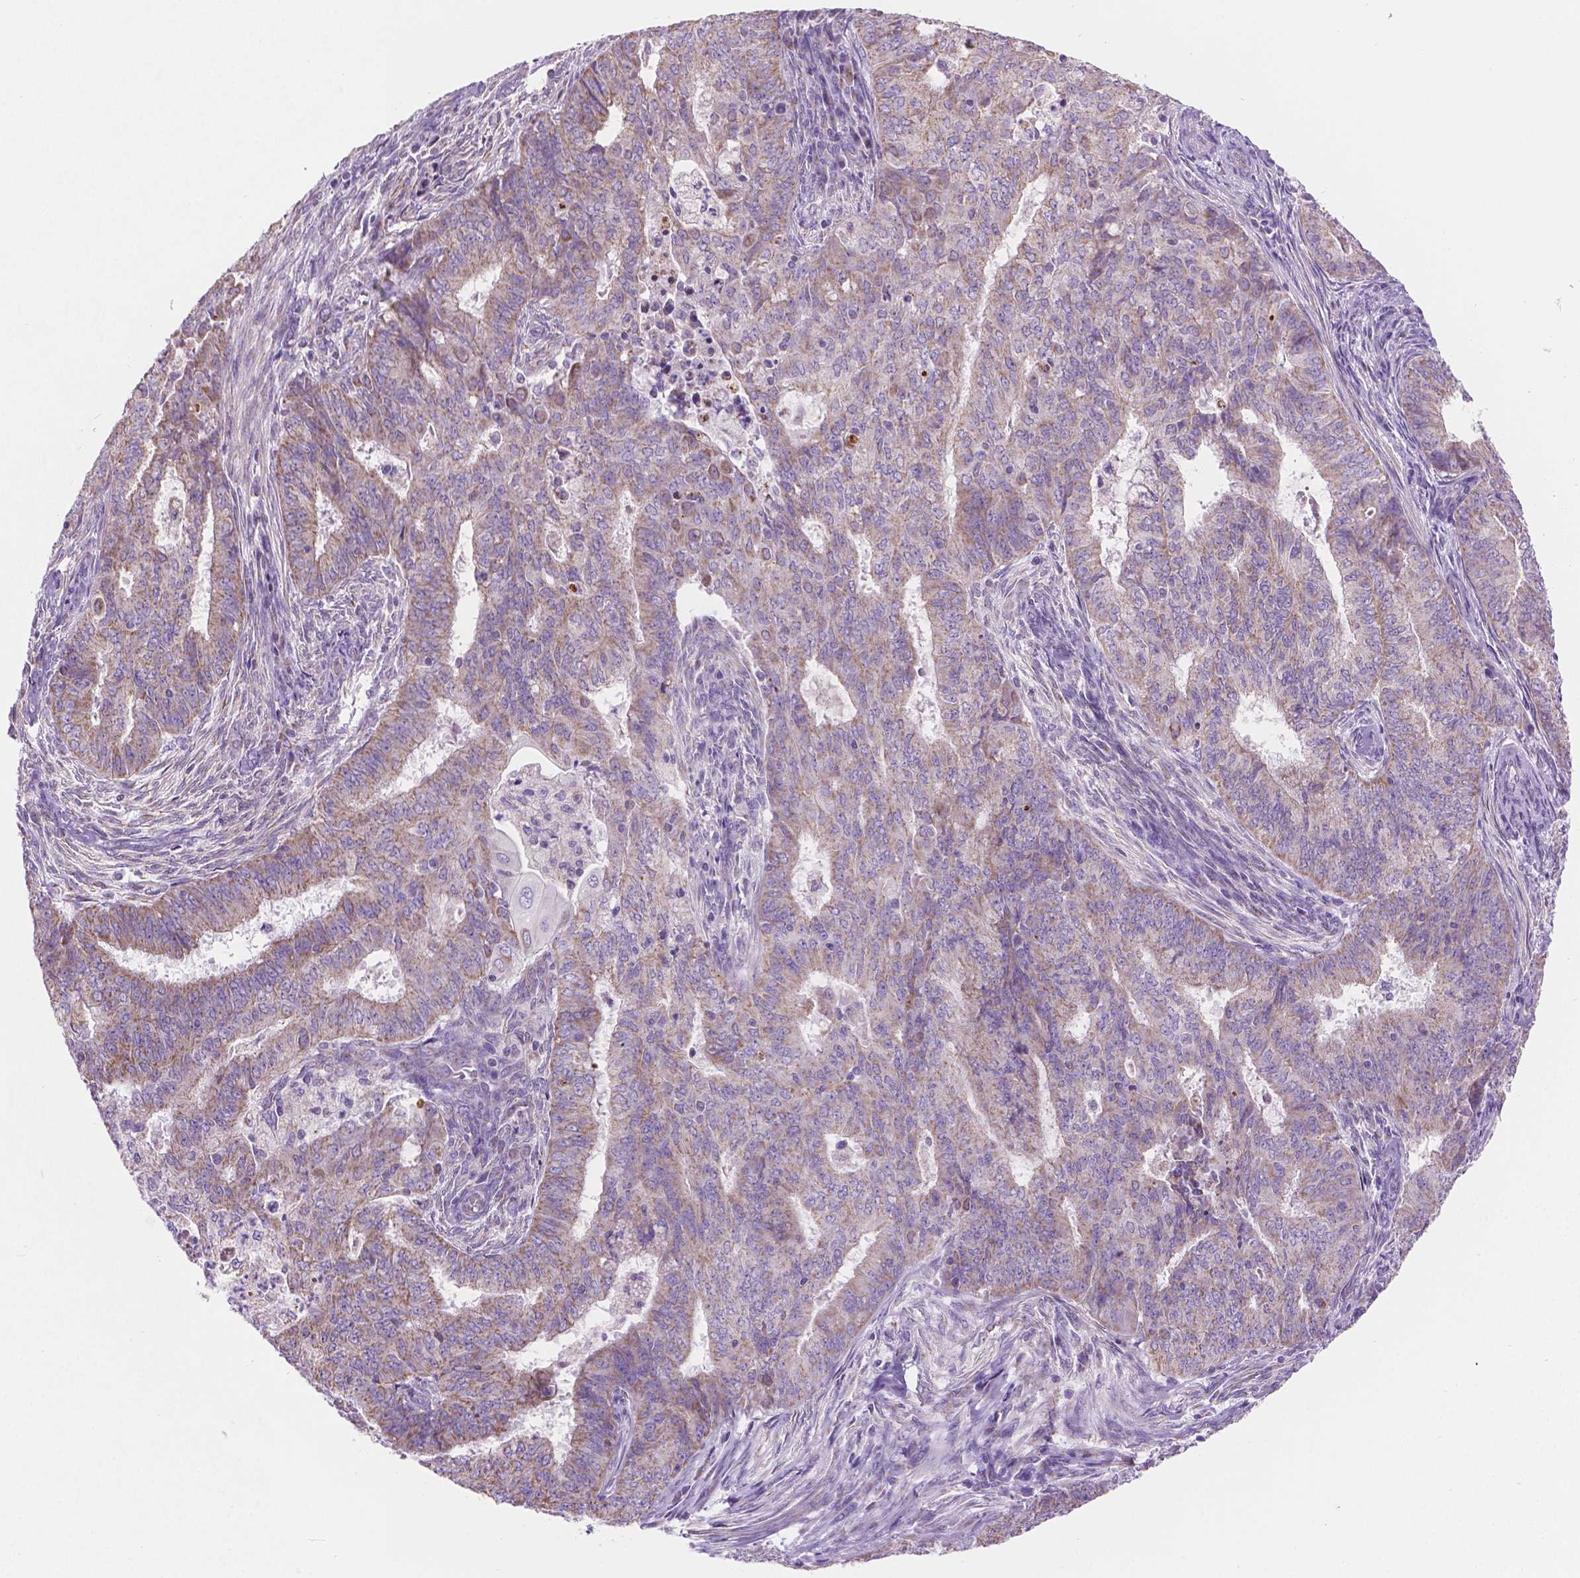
{"staining": {"intensity": "weak", "quantity": "25%-75%", "location": "cytoplasmic/membranous"}, "tissue": "endometrial cancer", "cell_type": "Tumor cells", "image_type": "cancer", "snomed": [{"axis": "morphology", "description": "Adenocarcinoma, NOS"}, {"axis": "topography", "description": "Endometrium"}], "caption": "High-power microscopy captured an IHC image of endometrial cancer (adenocarcinoma), revealing weak cytoplasmic/membranous staining in approximately 25%-75% of tumor cells.", "gene": "CSPG5", "patient": {"sex": "female", "age": 62}}